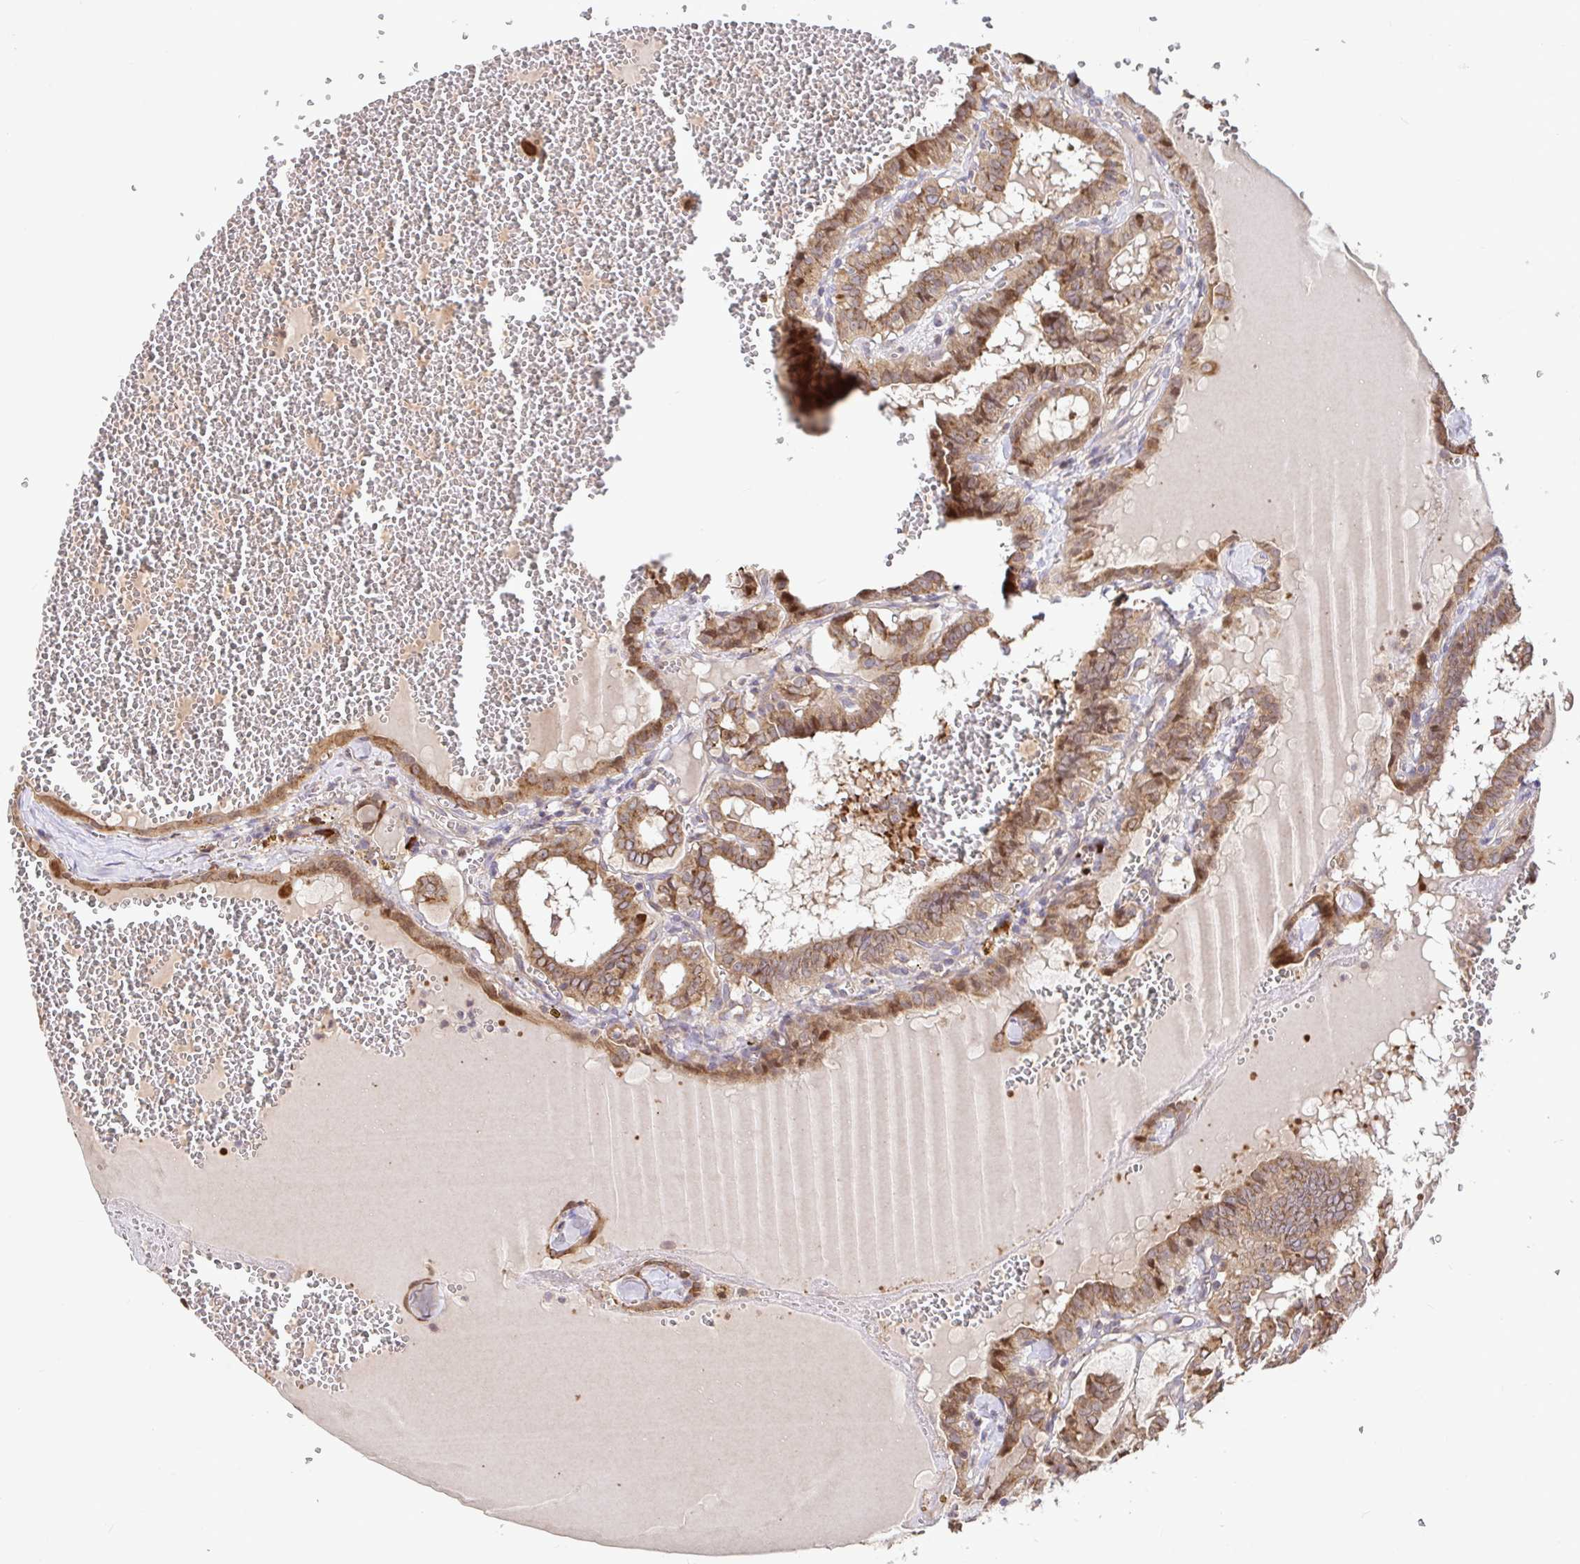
{"staining": {"intensity": "moderate", "quantity": ">75%", "location": "cytoplasmic/membranous"}, "tissue": "thyroid cancer", "cell_type": "Tumor cells", "image_type": "cancer", "snomed": [{"axis": "morphology", "description": "Papillary adenocarcinoma, NOS"}, {"axis": "topography", "description": "Thyroid gland"}], "caption": "Immunohistochemical staining of human papillary adenocarcinoma (thyroid) exhibits medium levels of moderate cytoplasmic/membranous protein positivity in approximately >75% of tumor cells.", "gene": "ELP1", "patient": {"sex": "female", "age": 21}}